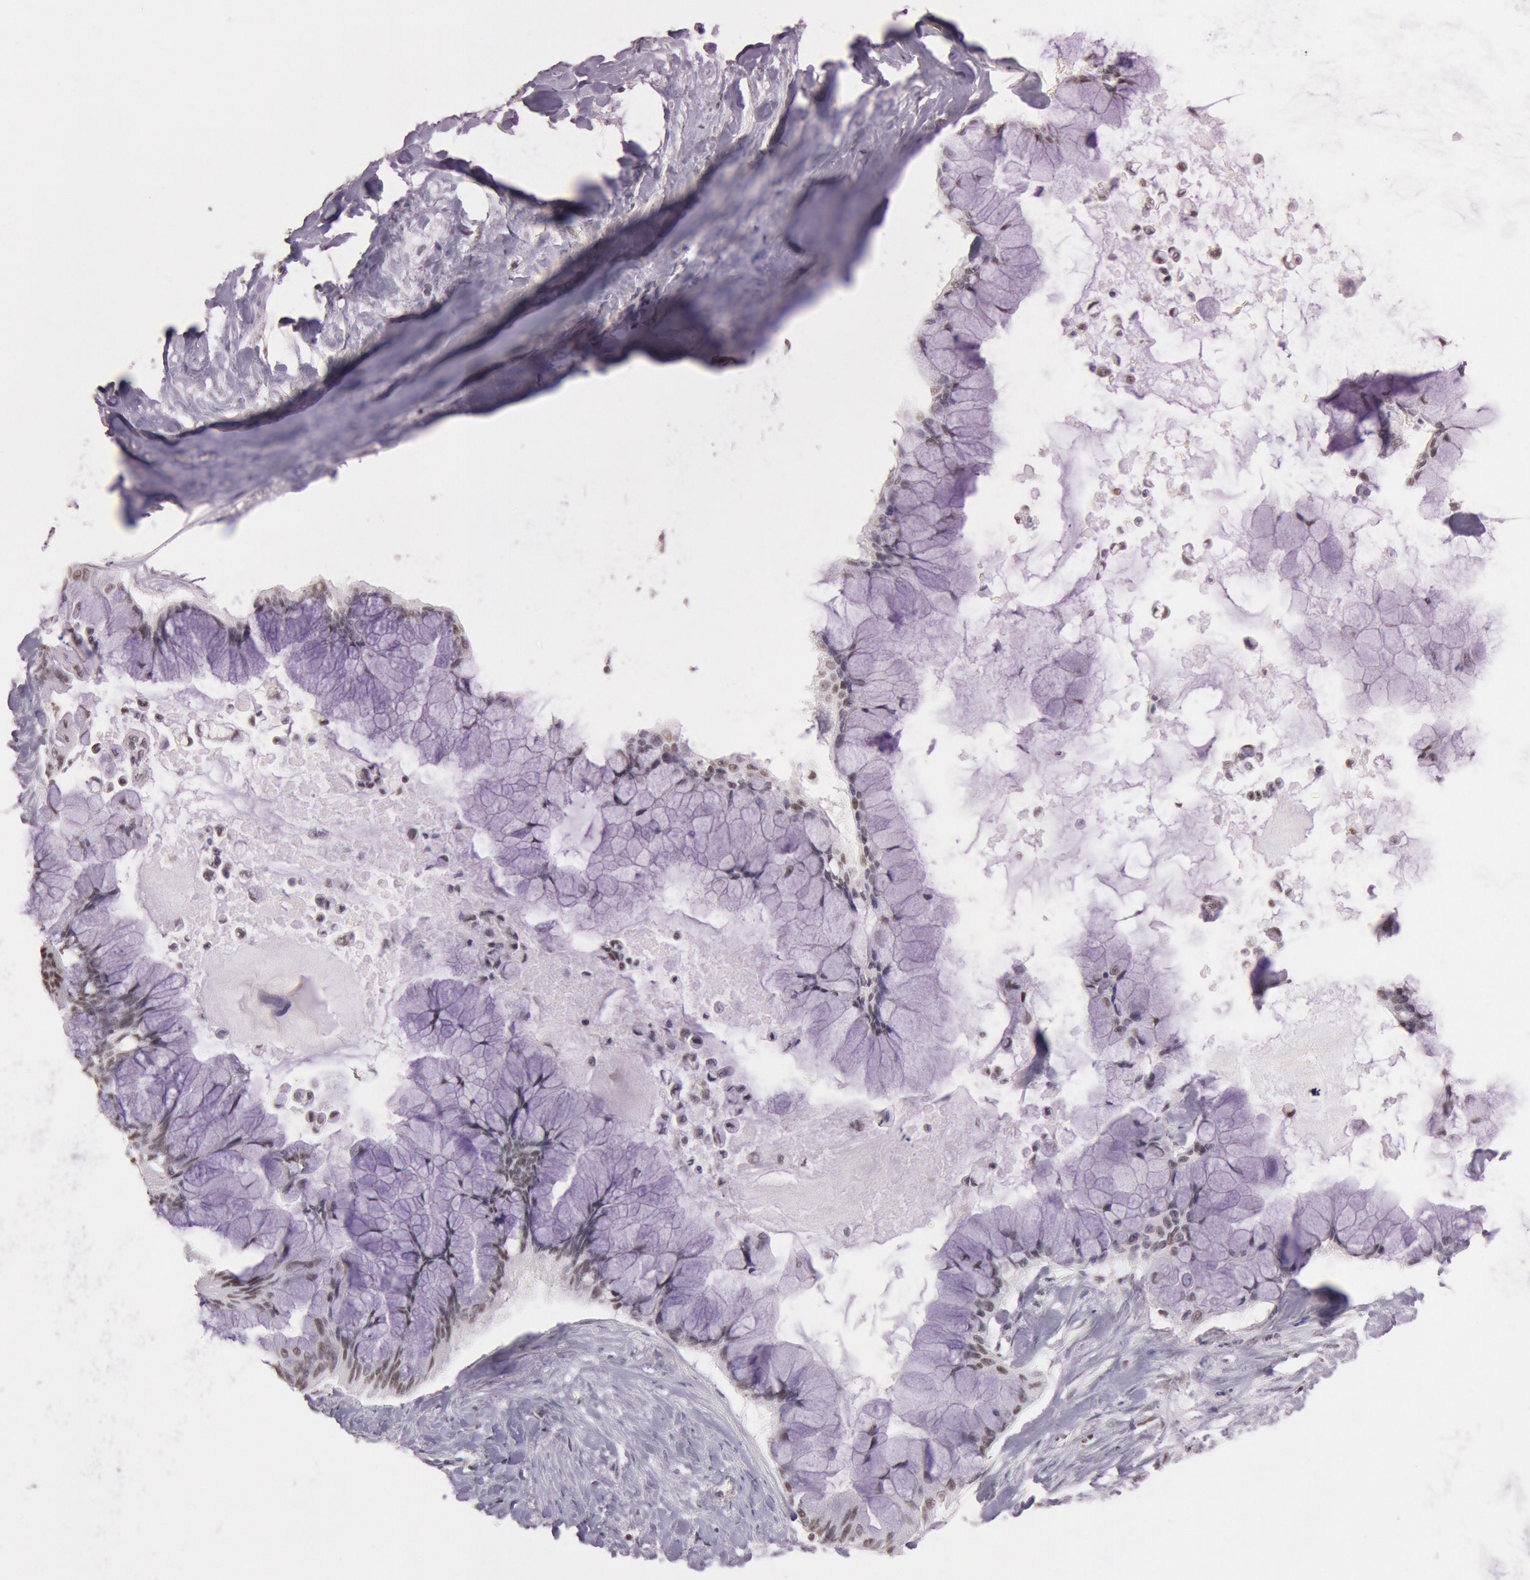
{"staining": {"intensity": "weak", "quantity": ">75%", "location": "nuclear"}, "tissue": "pancreatic cancer", "cell_type": "Tumor cells", "image_type": "cancer", "snomed": [{"axis": "morphology", "description": "Adenocarcinoma, NOS"}, {"axis": "topography", "description": "Pancreas"}], "caption": "Tumor cells display low levels of weak nuclear expression in approximately >75% of cells in adenocarcinoma (pancreatic).", "gene": "TASL", "patient": {"sex": "male", "age": 59}}